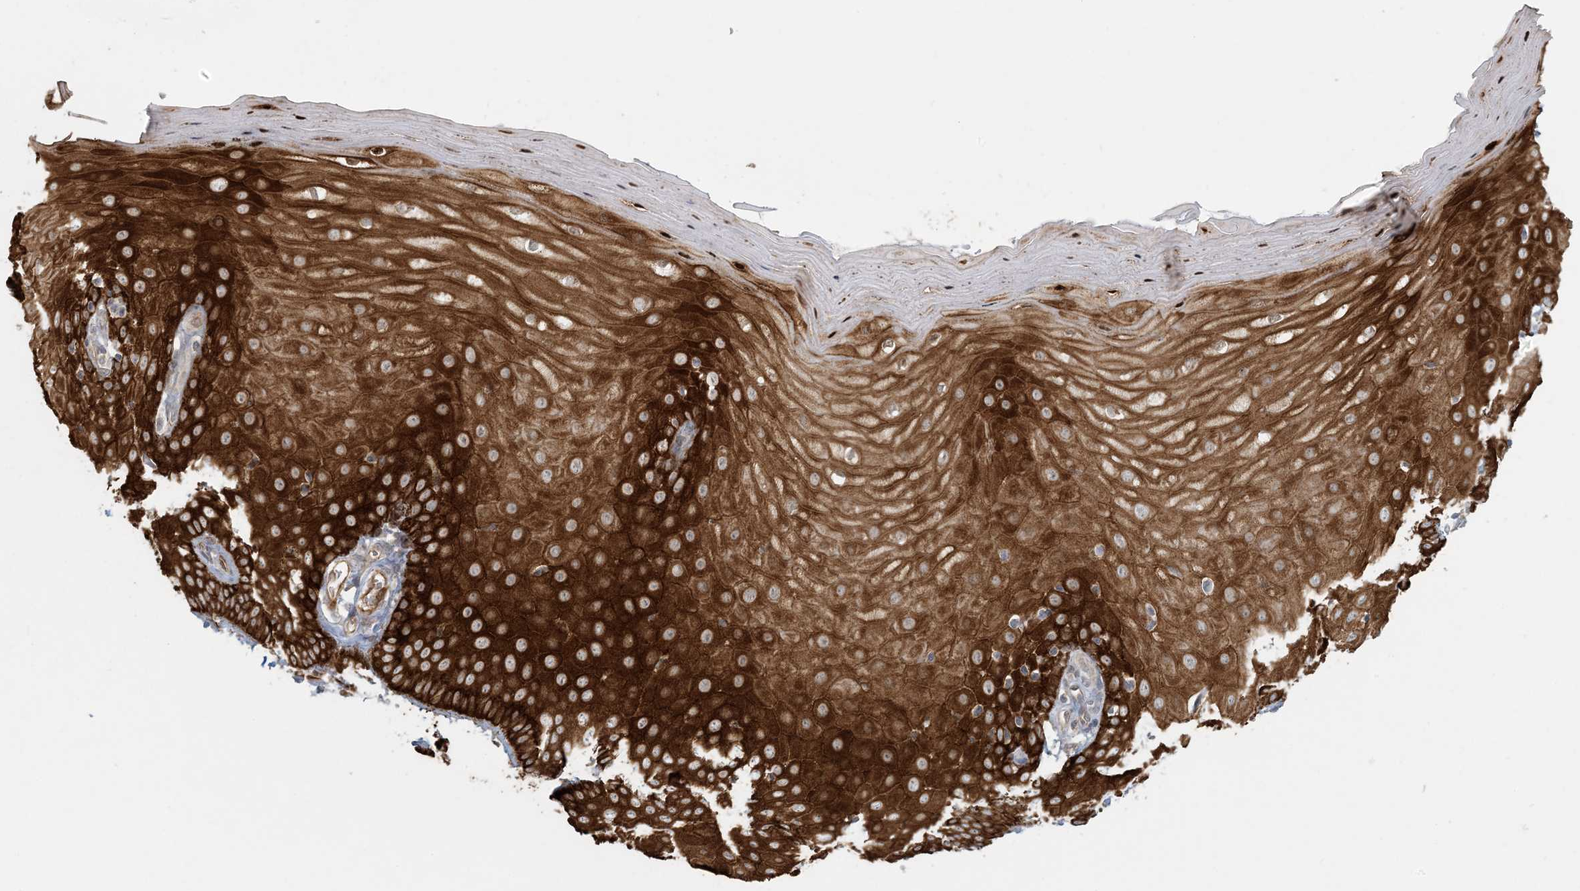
{"staining": {"intensity": "weak", "quantity": "<25%", "location": "cytoplasmic/membranous"}, "tissue": "cervix", "cell_type": "Glandular cells", "image_type": "normal", "snomed": [{"axis": "morphology", "description": "Normal tissue, NOS"}, {"axis": "topography", "description": "Cervix"}], "caption": "High power microscopy photomicrograph of an IHC histopathology image of unremarkable cervix, revealing no significant expression in glandular cells.", "gene": "BCORL1", "patient": {"sex": "female", "age": 55}}